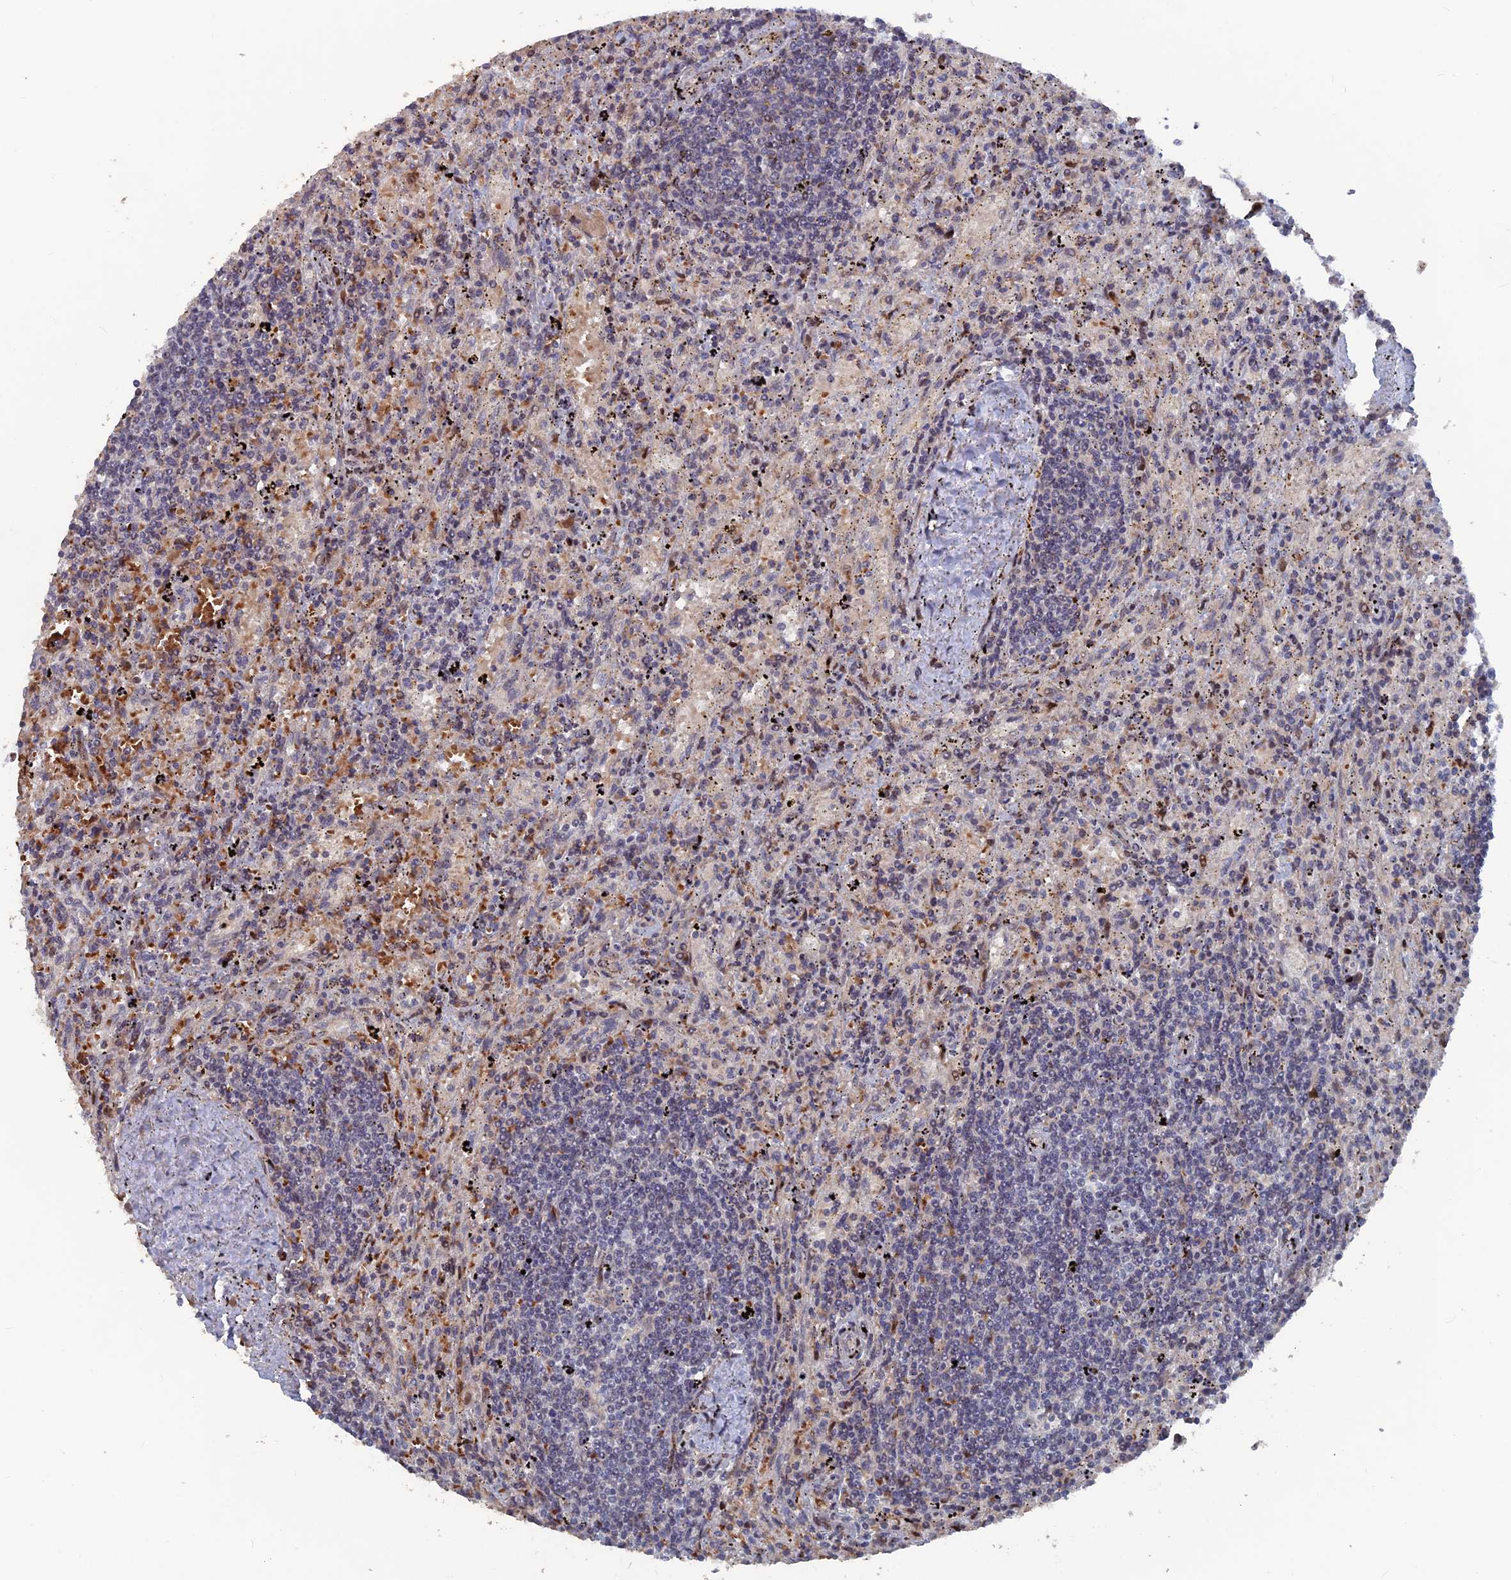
{"staining": {"intensity": "negative", "quantity": "none", "location": "none"}, "tissue": "lymphoma", "cell_type": "Tumor cells", "image_type": "cancer", "snomed": [{"axis": "morphology", "description": "Malignant lymphoma, non-Hodgkin's type, Low grade"}, {"axis": "topography", "description": "Spleen"}], "caption": "IHC of low-grade malignant lymphoma, non-Hodgkin's type exhibits no staining in tumor cells. Brightfield microscopy of immunohistochemistry (IHC) stained with DAB (3,3'-diaminobenzidine) (brown) and hematoxylin (blue), captured at high magnification.", "gene": "SH3D21", "patient": {"sex": "male", "age": 76}}